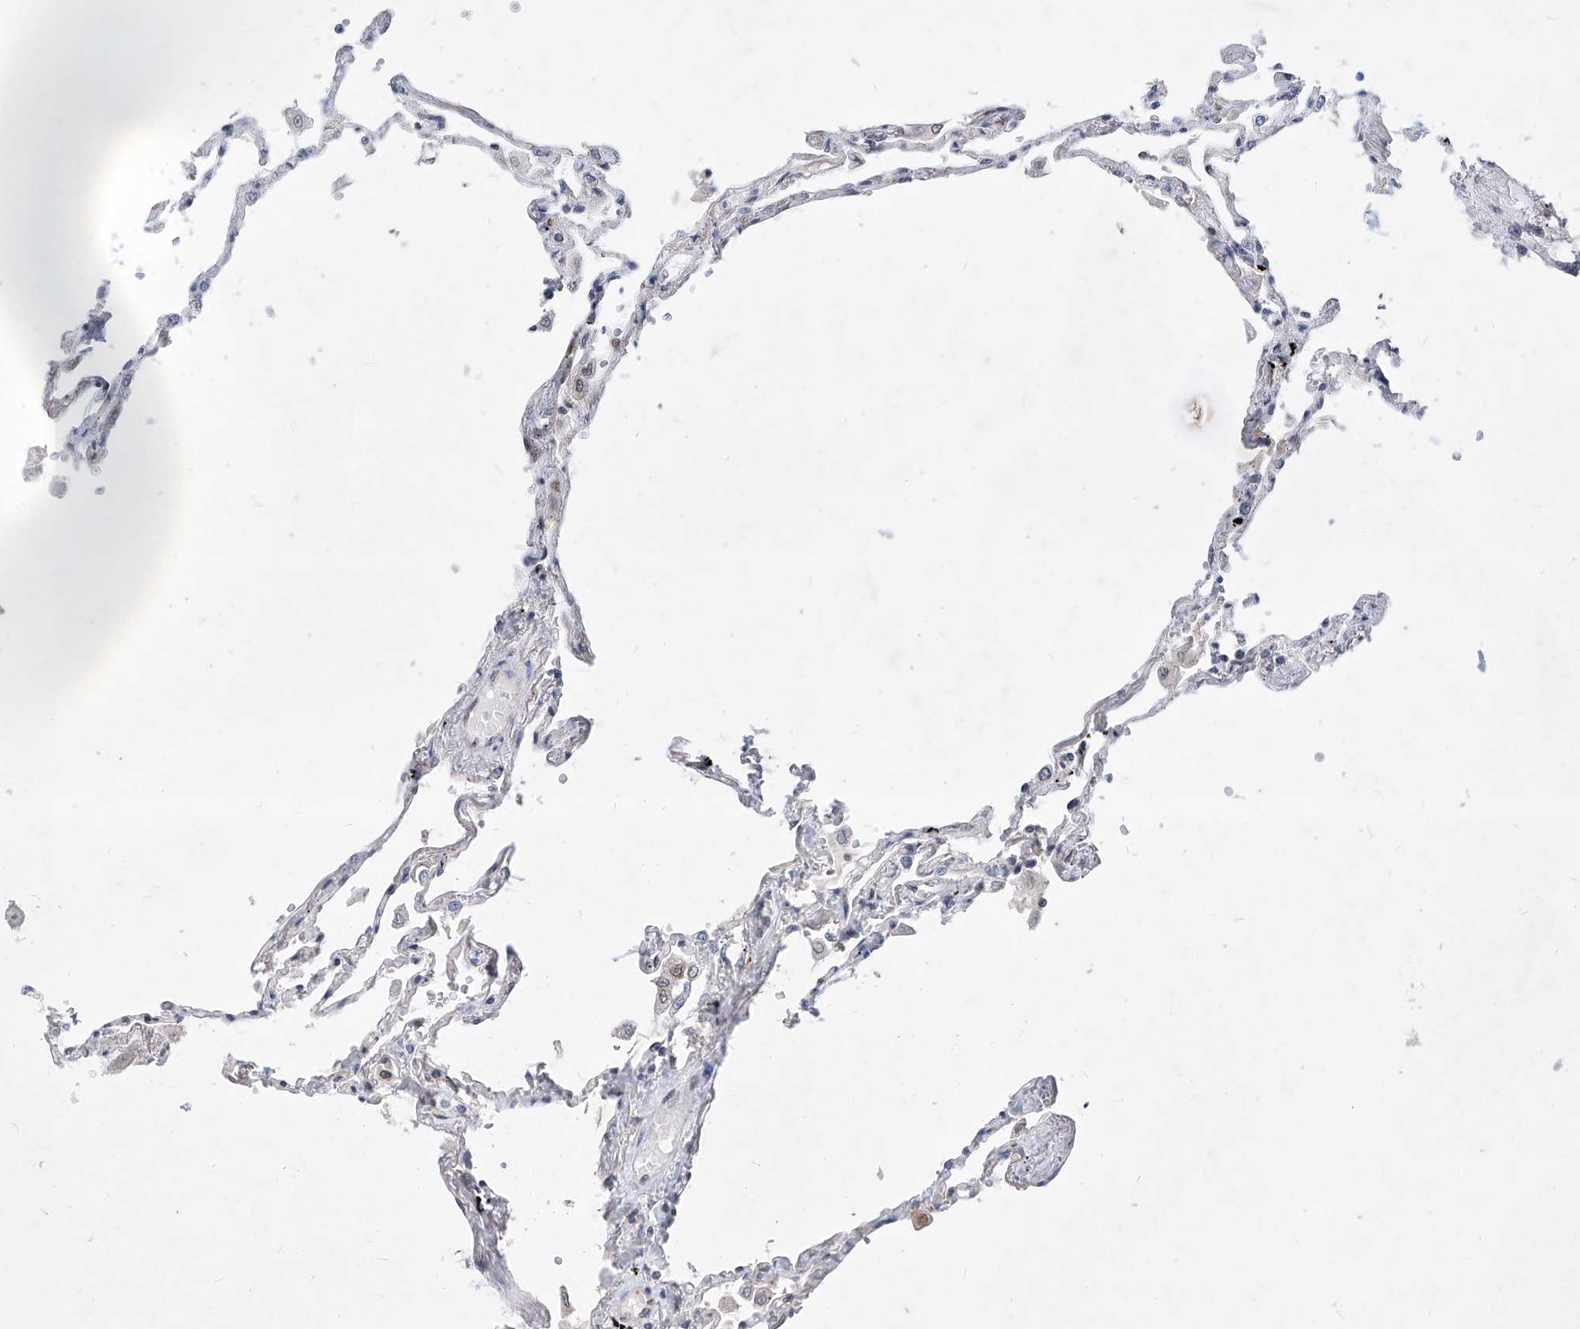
{"staining": {"intensity": "negative", "quantity": "none", "location": "none"}, "tissue": "lung", "cell_type": "Alveolar cells", "image_type": "normal", "snomed": [{"axis": "morphology", "description": "Normal tissue, NOS"}, {"axis": "topography", "description": "Lung"}], "caption": "Immunohistochemistry (IHC) photomicrograph of benign lung stained for a protein (brown), which reveals no positivity in alveolar cells. Nuclei are stained in blue.", "gene": "MX2", "patient": {"sex": "female", "age": 67}}